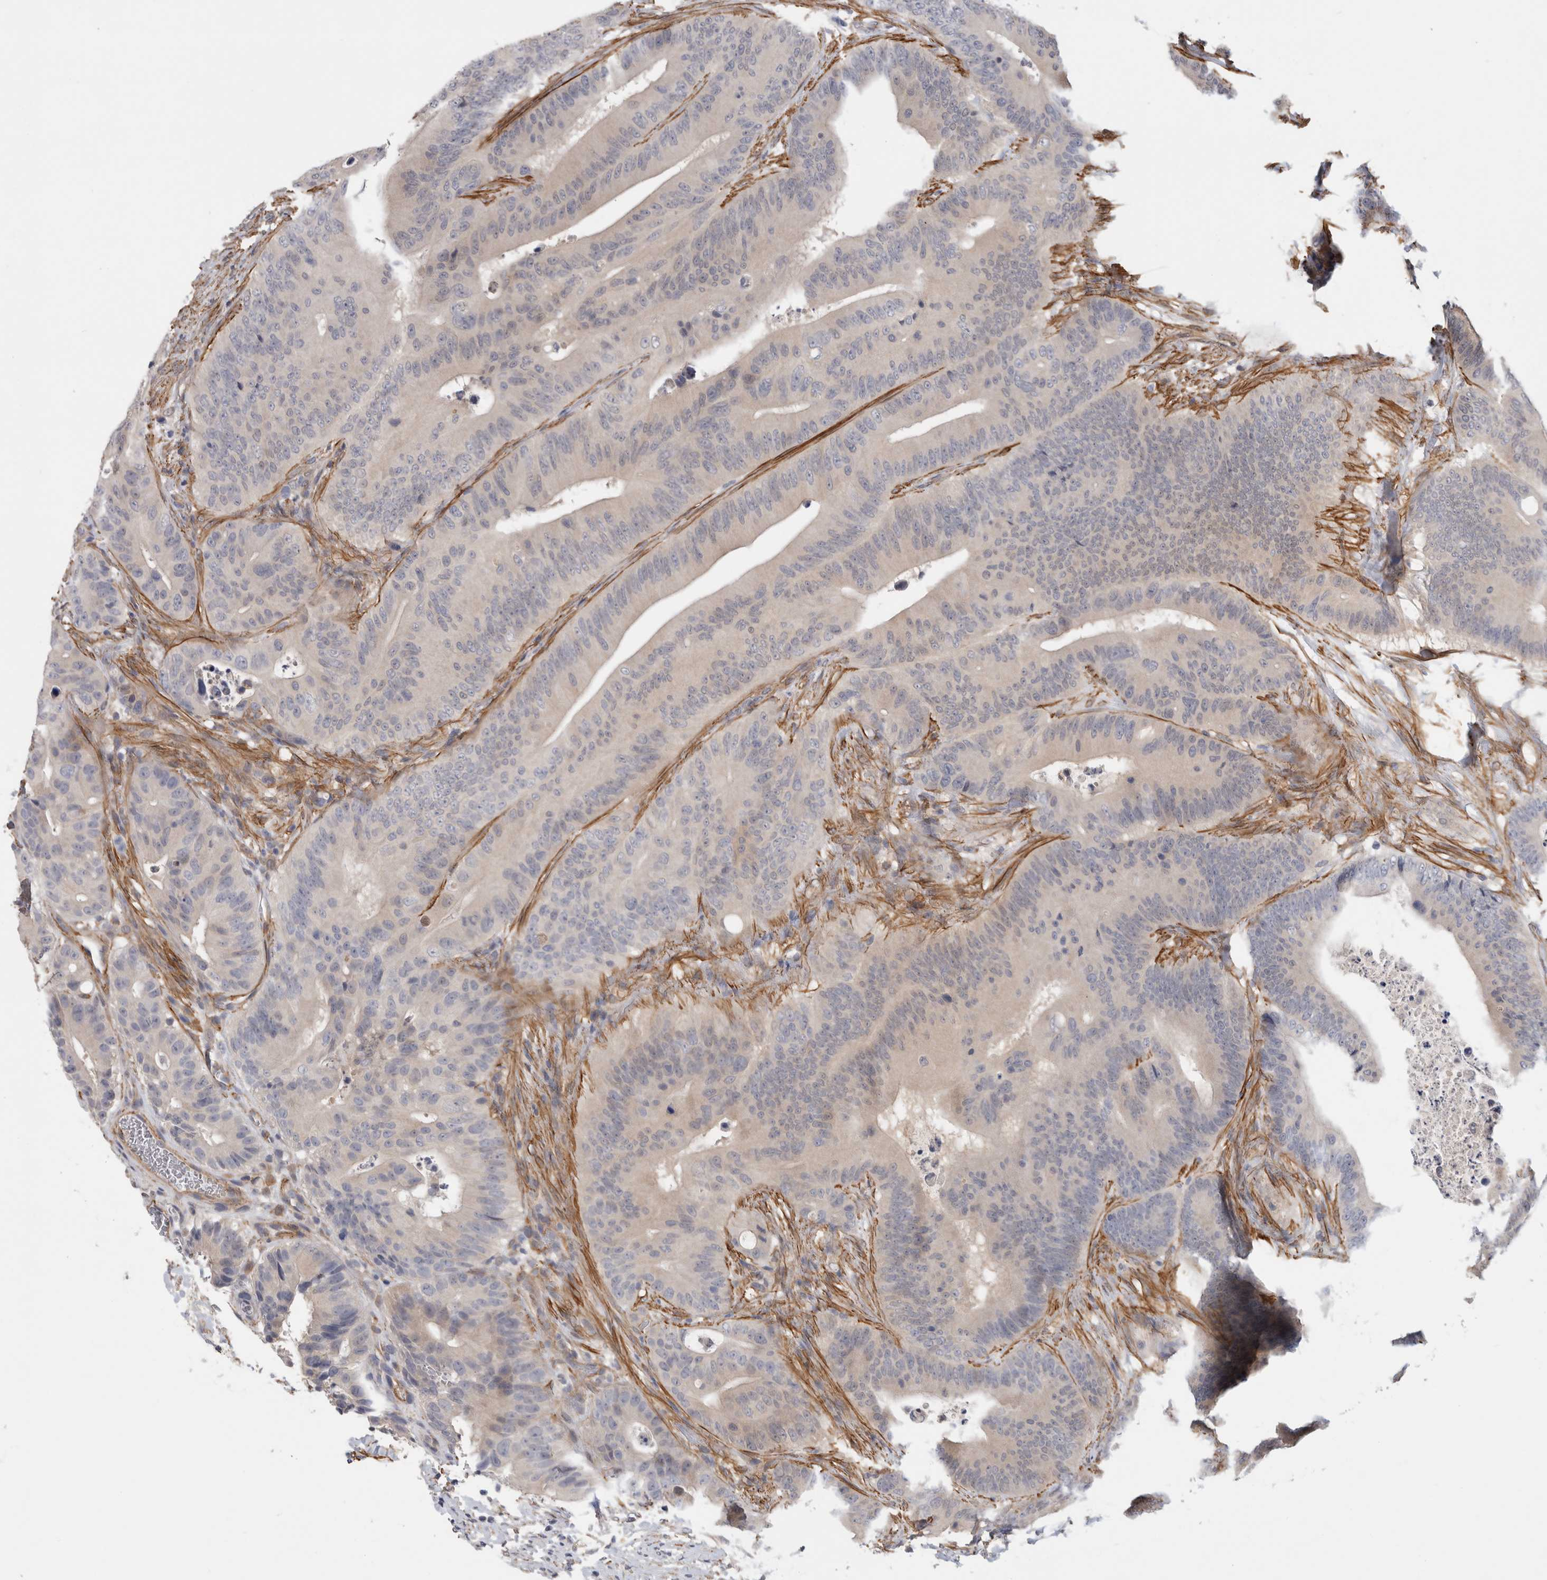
{"staining": {"intensity": "weak", "quantity": "<25%", "location": "cytoplasmic/membranous"}, "tissue": "colorectal cancer", "cell_type": "Tumor cells", "image_type": "cancer", "snomed": [{"axis": "morphology", "description": "Adenocarcinoma, NOS"}, {"axis": "topography", "description": "Colon"}], "caption": "Micrograph shows no protein staining in tumor cells of adenocarcinoma (colorectal) tissue.", "gene": "PGM1", "patient": {"sex": "male", "age": 83}}